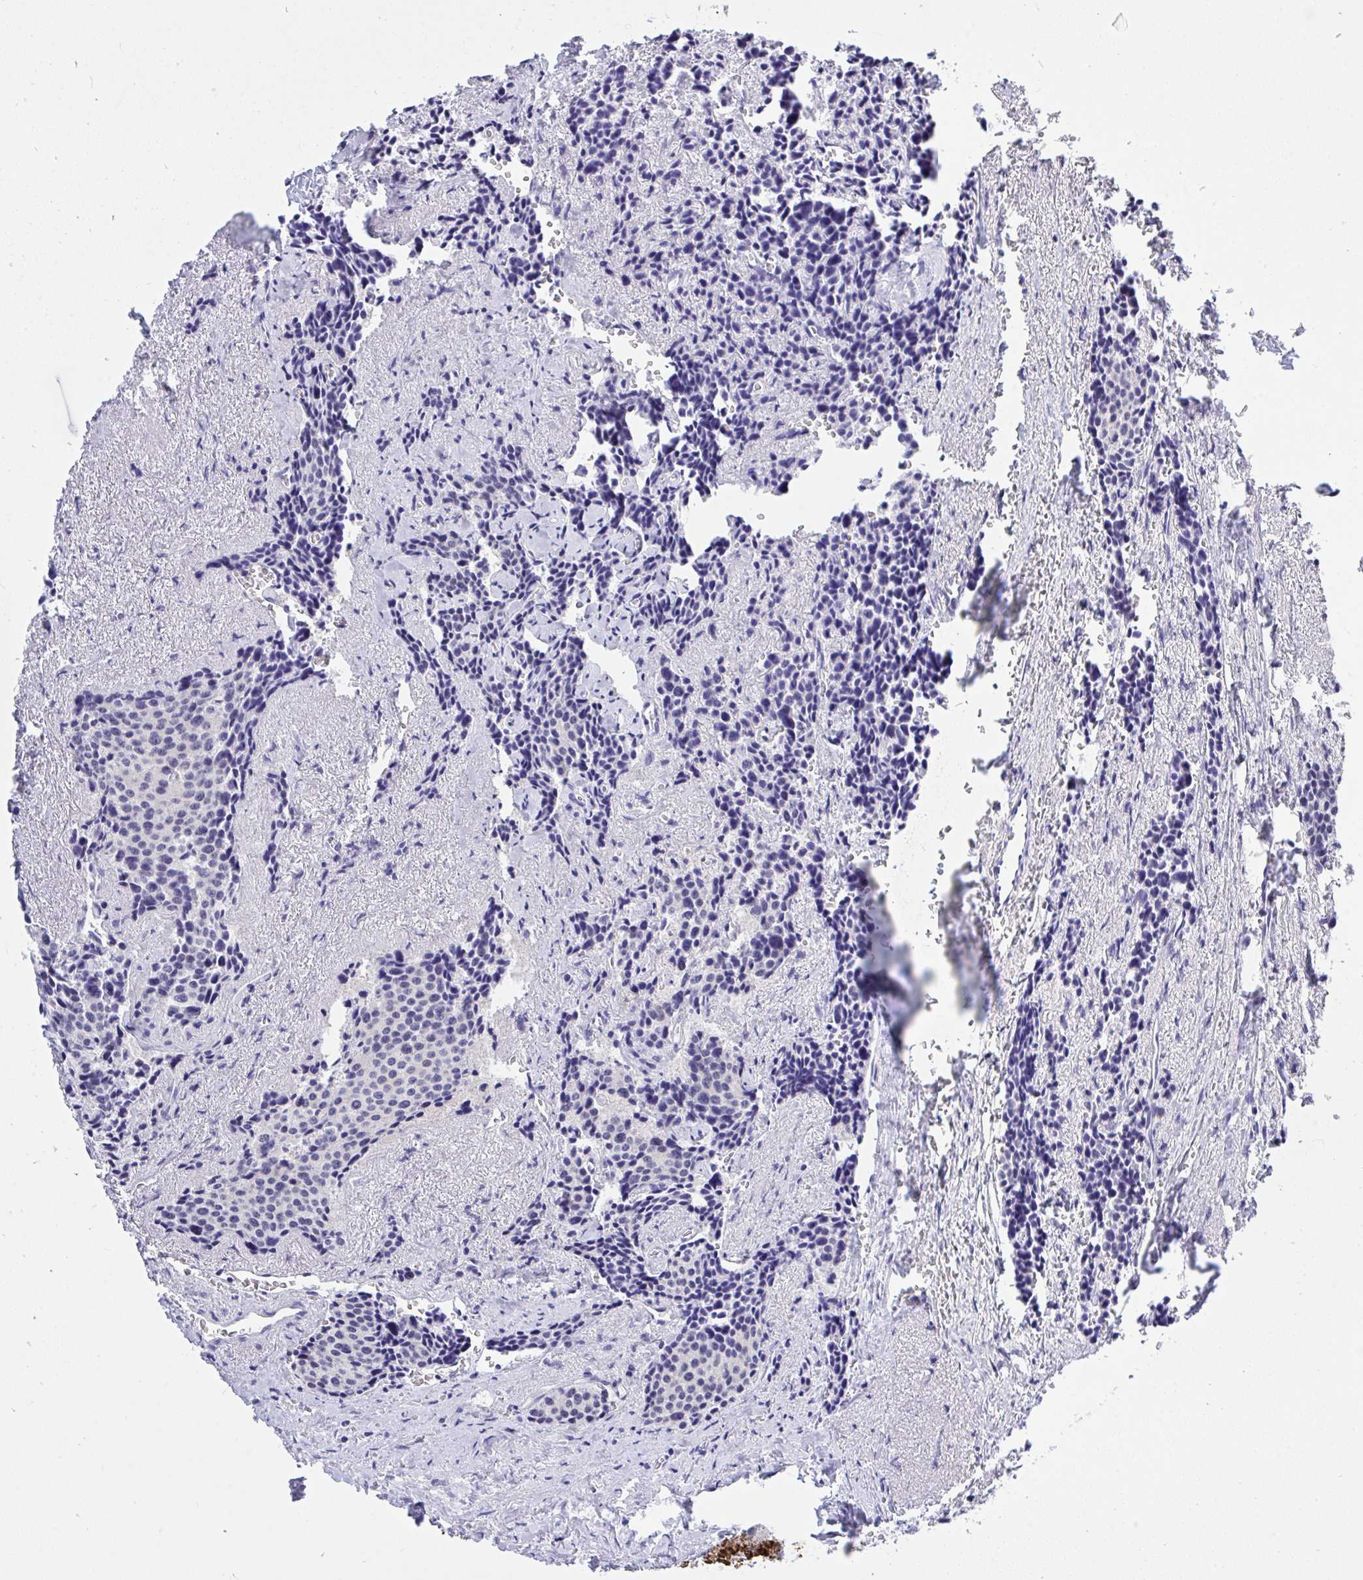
{"staining": {"intensity": "negative", "quantity": "none", "location": "none"}, "tissue": "carcinoid", "cell_type": "Tumor cells", "image_type": "cancer", "snomed": [{"axis": "morphology", "description": "Carcinoid, malignant, NOS"}, {"axis": "topography", "description": "Small intestine"}], "caption": "High magnification brightfield microscopy of carcinoid stained with DAB (3,3'-diaminobenzidine) (brown) and counterstained with hematoxylin (blue): tumor cells show no significant staining.", "gene": "THOP1", "patient": {"sex": "male", "age": 73}}